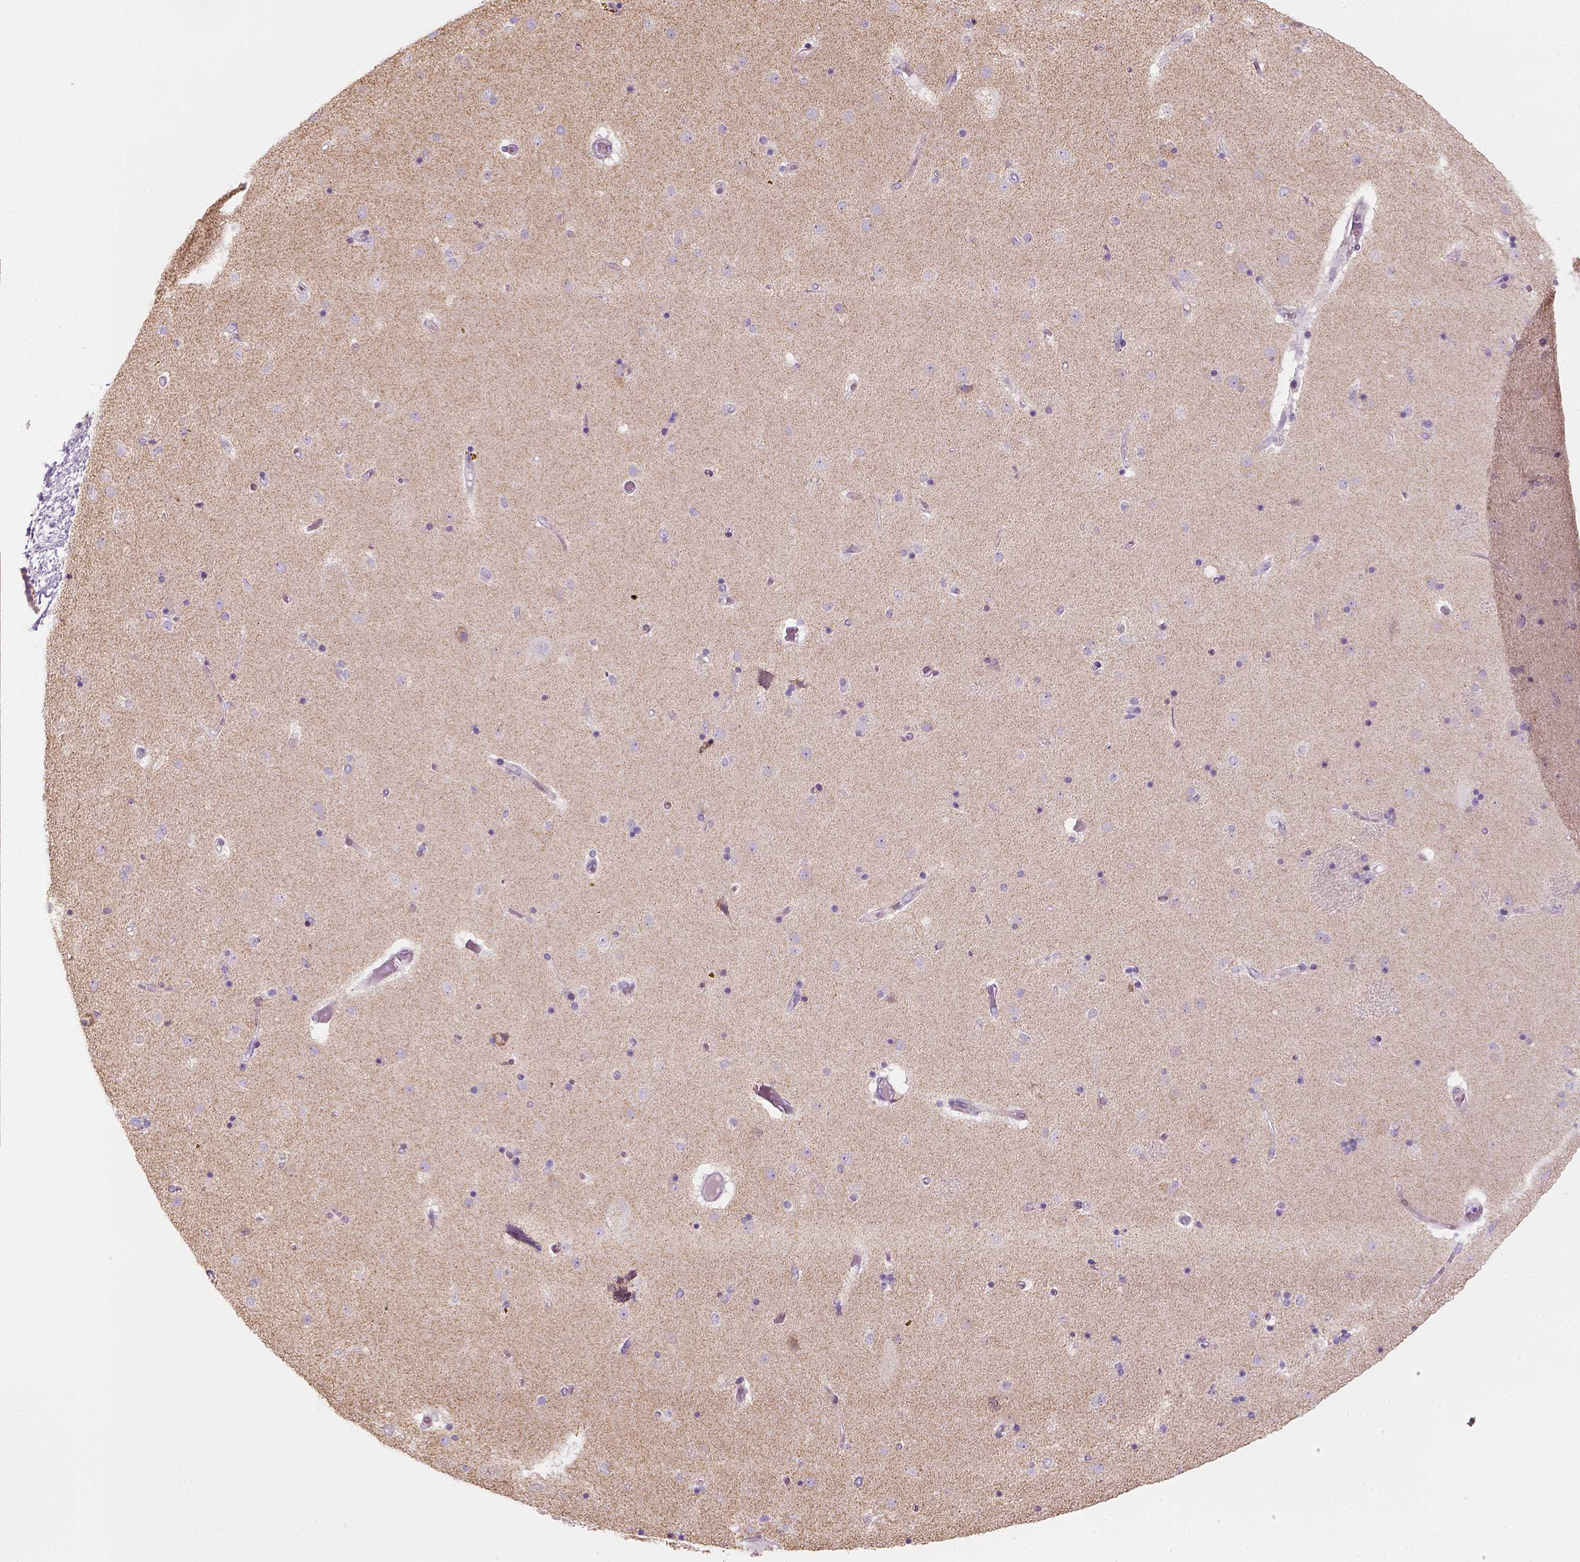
{"staining": {"intensity": "negative", "quantity": "none", "location": "none"}, "tissue": "caudate", "cell_type": "Glial cells", "image_type": "normal", "snomed": [{"axis": "morphology", "description": "Normal tissue, NOS"}, {"axis": "topography", "description": "Lateral ventricle wall"}], "caption": "Immunohistochemistry image of normal caudate: human caudate stained with DAB demonstrates no significant protein staining in glial cells. (Stains: DAB (3,3'-diaminobenzidine) immunohistochemistry with hematoxylin counter stain, Microscopy: brightfield microscopy at high magnification).", "gene": "AWAT2", "patient": {"sex": "female", "age": 71}}